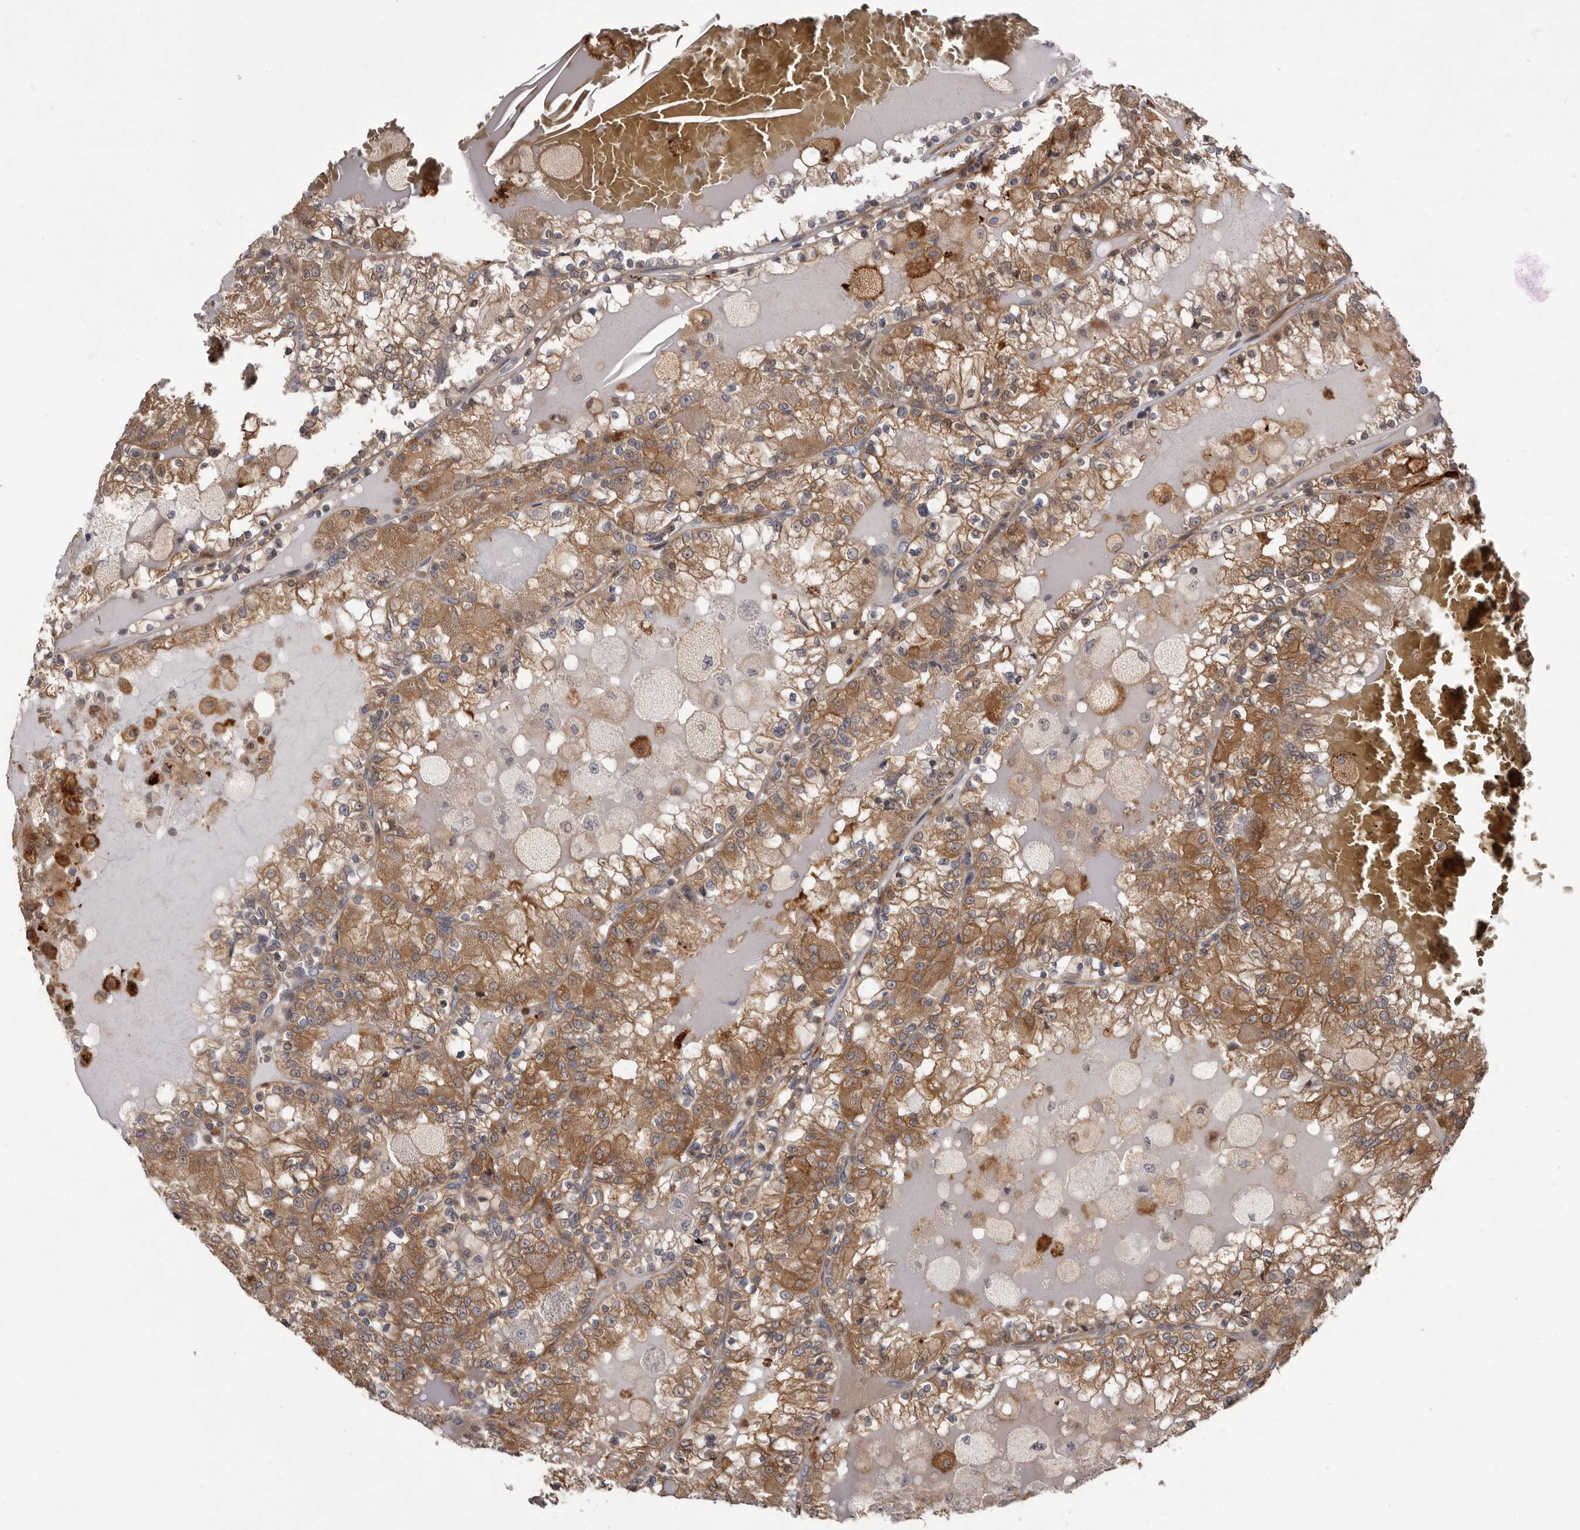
{"staining": {"intensity": "moderate", "quantity": "25%-75%", "location": "cytoplasmic/membranous"}, "tissue": "renal cancer", "cell_type": "Tumor cells", "image_type": "cancer", "snomed": [{"axis": "morphology", "description": "Adenocarcinoma, NOS"}, {"axis": "topography", "description": "Kidney"}], "caption": "Protein staining by immunohistochemistry exhibits moderate cytoplasmic/membranous positivity in approximately 25%-75% of tumor cells in adenocarcinoma (renal). (DAB (3,3'-diaminobenzidine) IHC, brown staining for protein, blue staining for nuclei).", "gene": "FGFR4", "patient": {"sex": "female", "age": 56}}